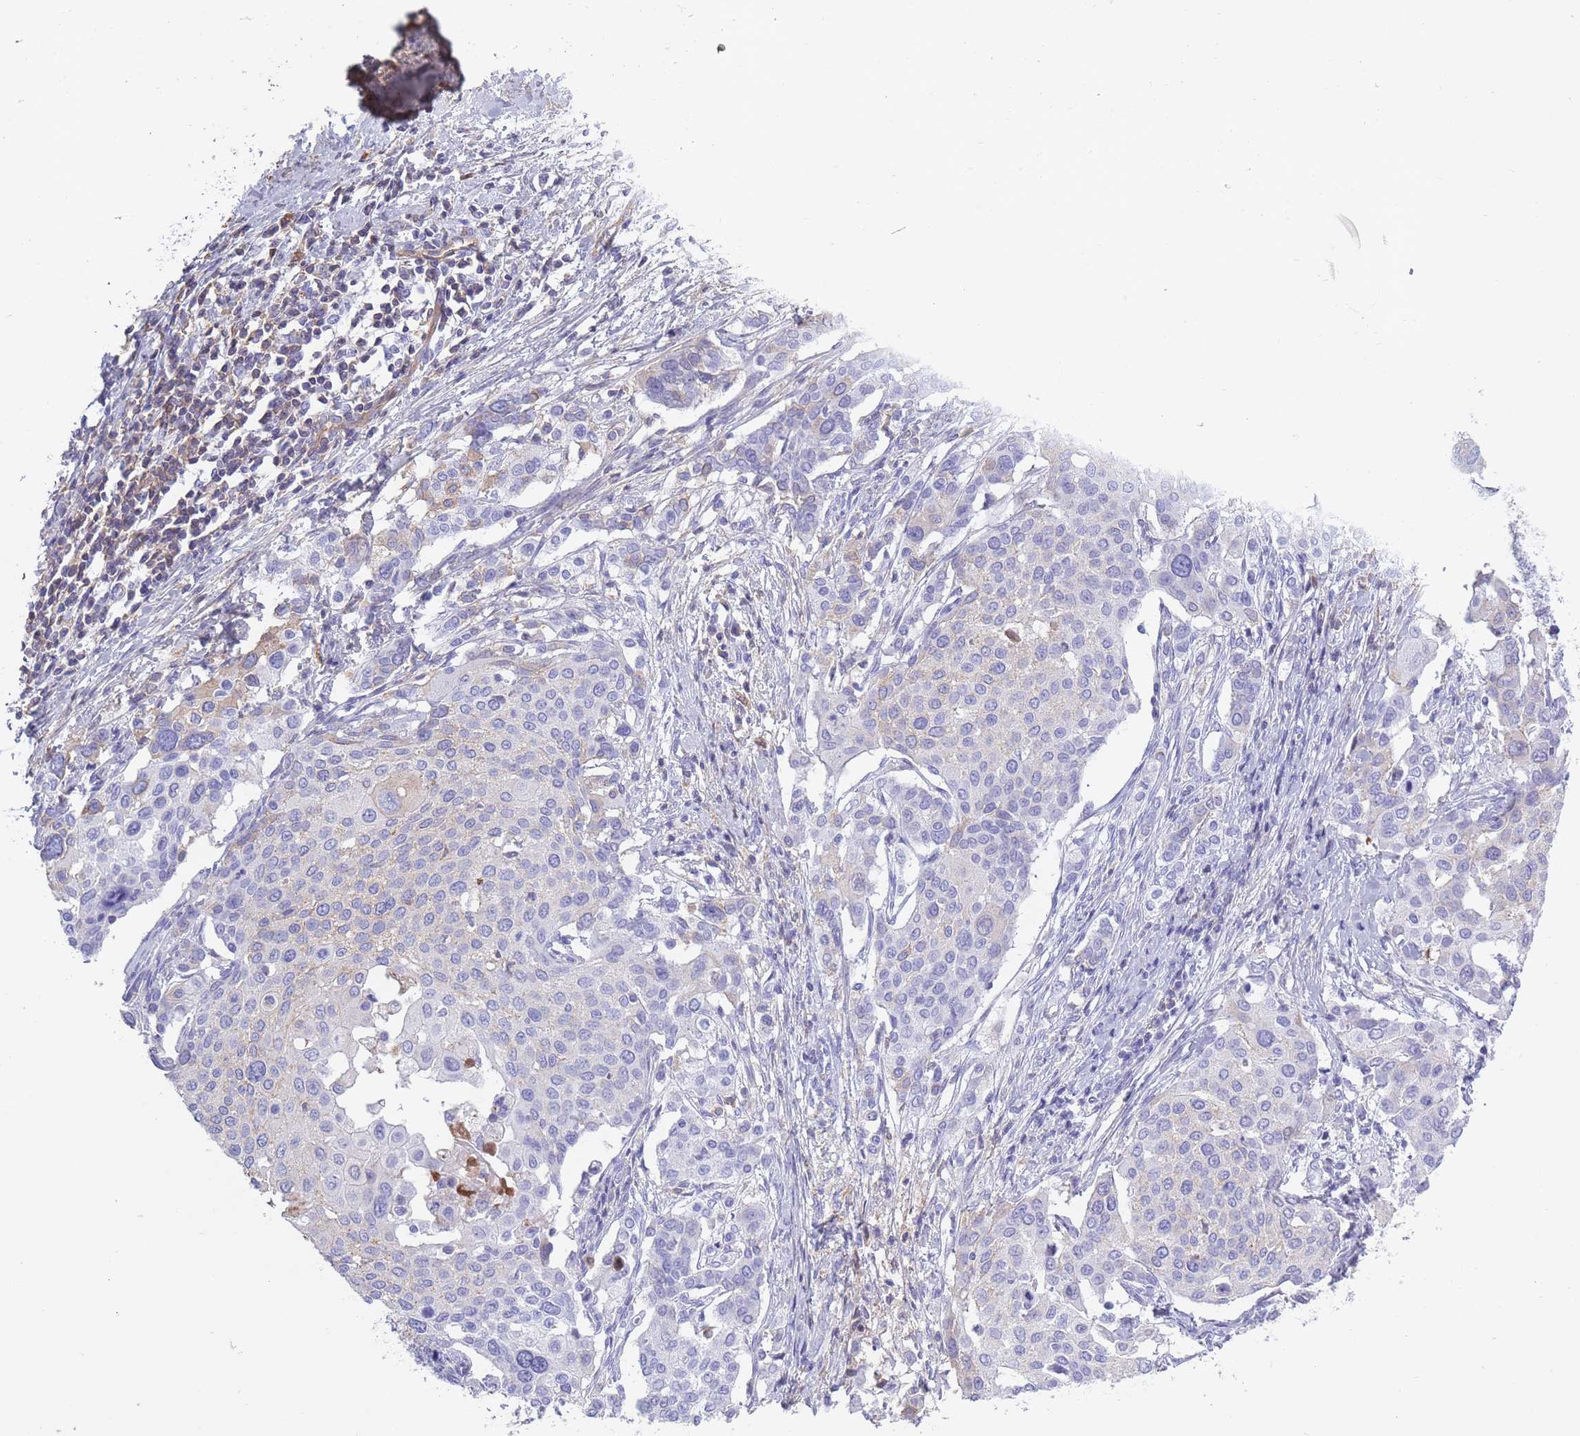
{"staining": {"intensity": "moderate", "quantity": "<25%", "location": "cytoplasmic/membranous"}, "tissue": "cervical cancer", "cell_type": "Tumor cells", "image_type": "cancer", "snomed": [{"axis": "morphology", "description": "Squamous cell carcinoma, NOS"}, {"axis": "topography", "description": "Cervix"}], "caption": "Tumor cells show low levels of moderate cytoplasmic/membranous staining in about <25% of cells in cervical squamous cell carcinoma.", "gene": "AP3S2", "patient": {"sex": "female", "age": 44}}